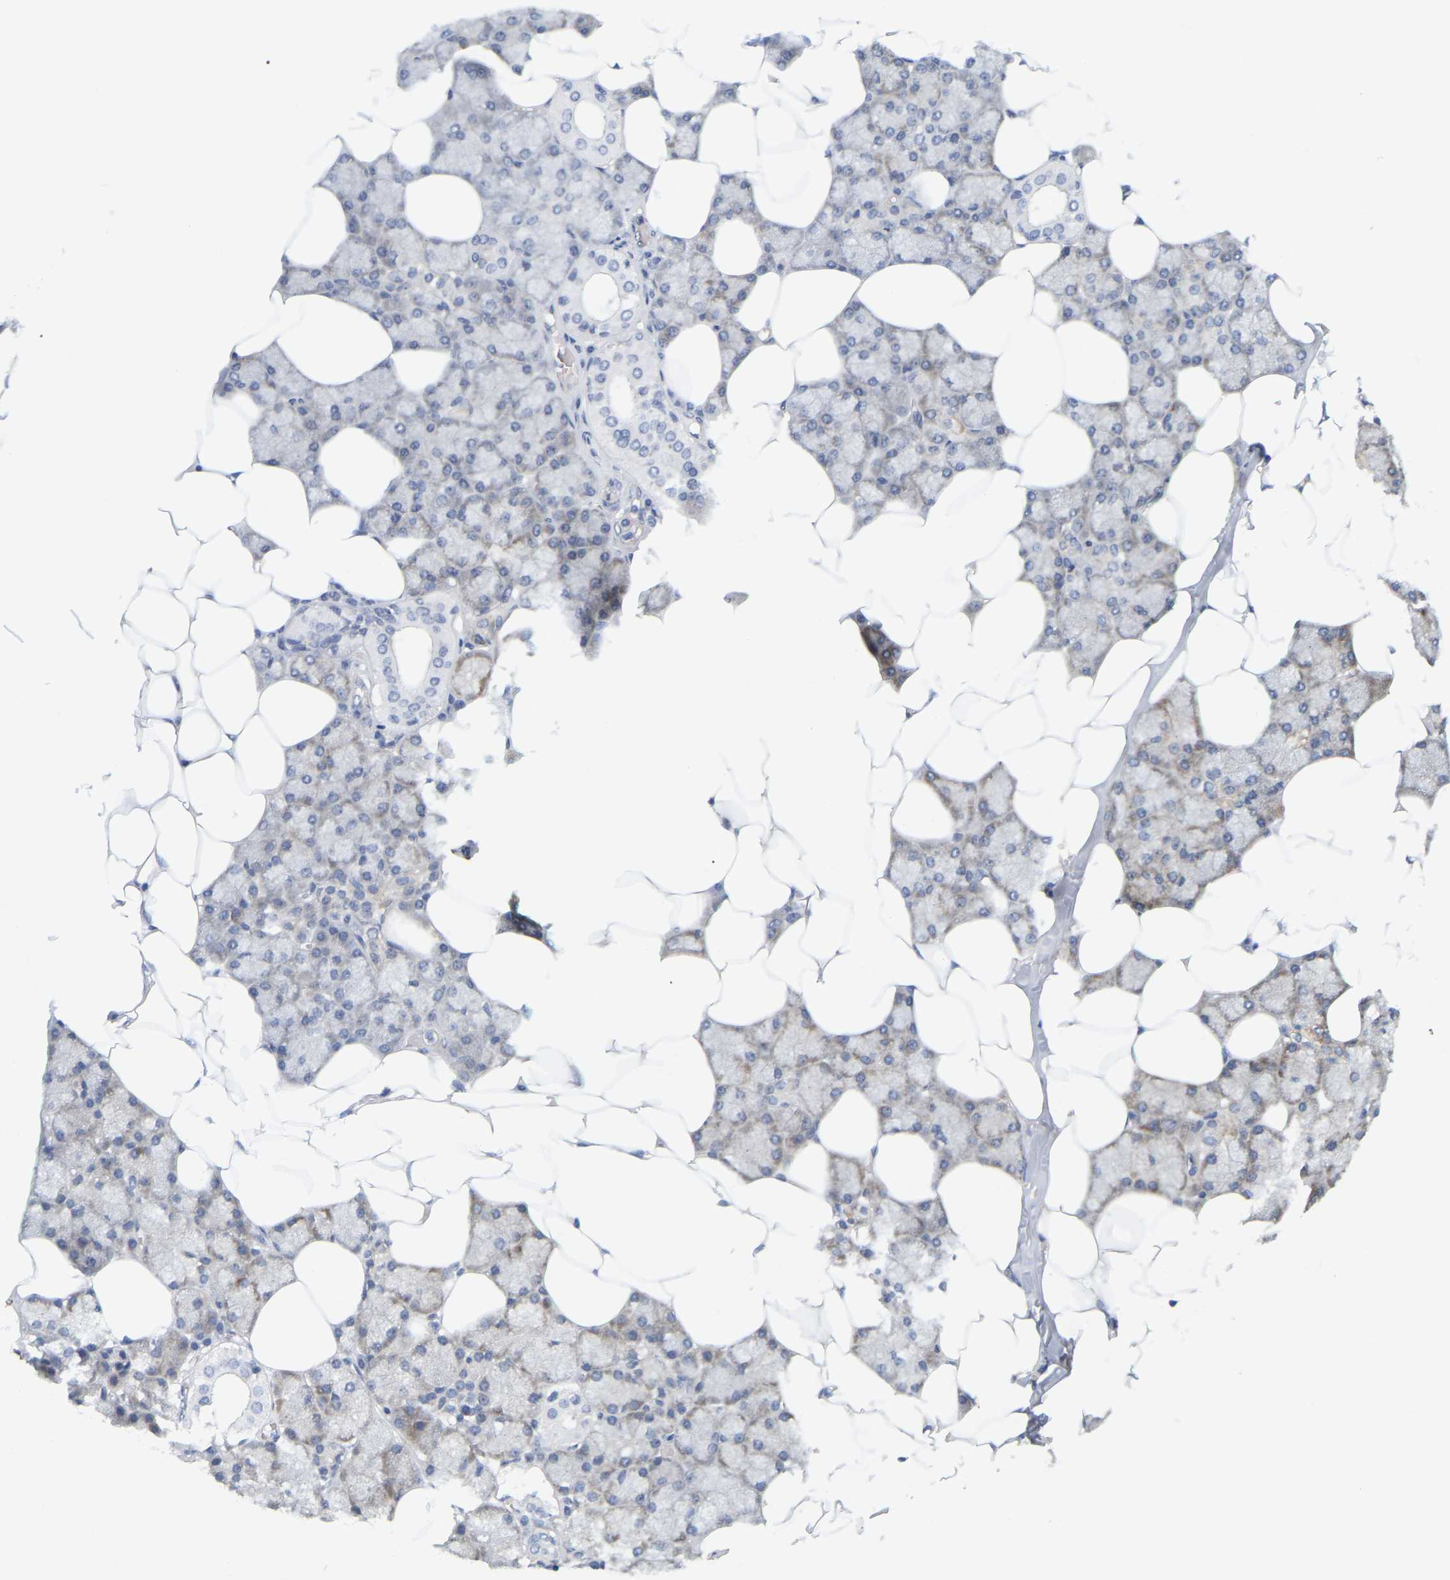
{"staining": {"intensity": "moderate", "quantity": "<25%", "location": "cytoplasmic/membranous"}, "tissue": "salivary gland", "cell_type": "Glandular cells", "image_type": "normal", "snomed": [{"axis": "morphology", "description": "Normal tissue, NOS"}, {"axis": "topography", "description": "Salivary gland"}], "caption": "This micrograph exhibits immunohistochemistry staining of benign human salivary gland, with low moderate cytoplasmic/membranous positivity in about <25% of glandular cells.", "gene": "RAPH1", "patient": {"sex": "male", "age": 62}}